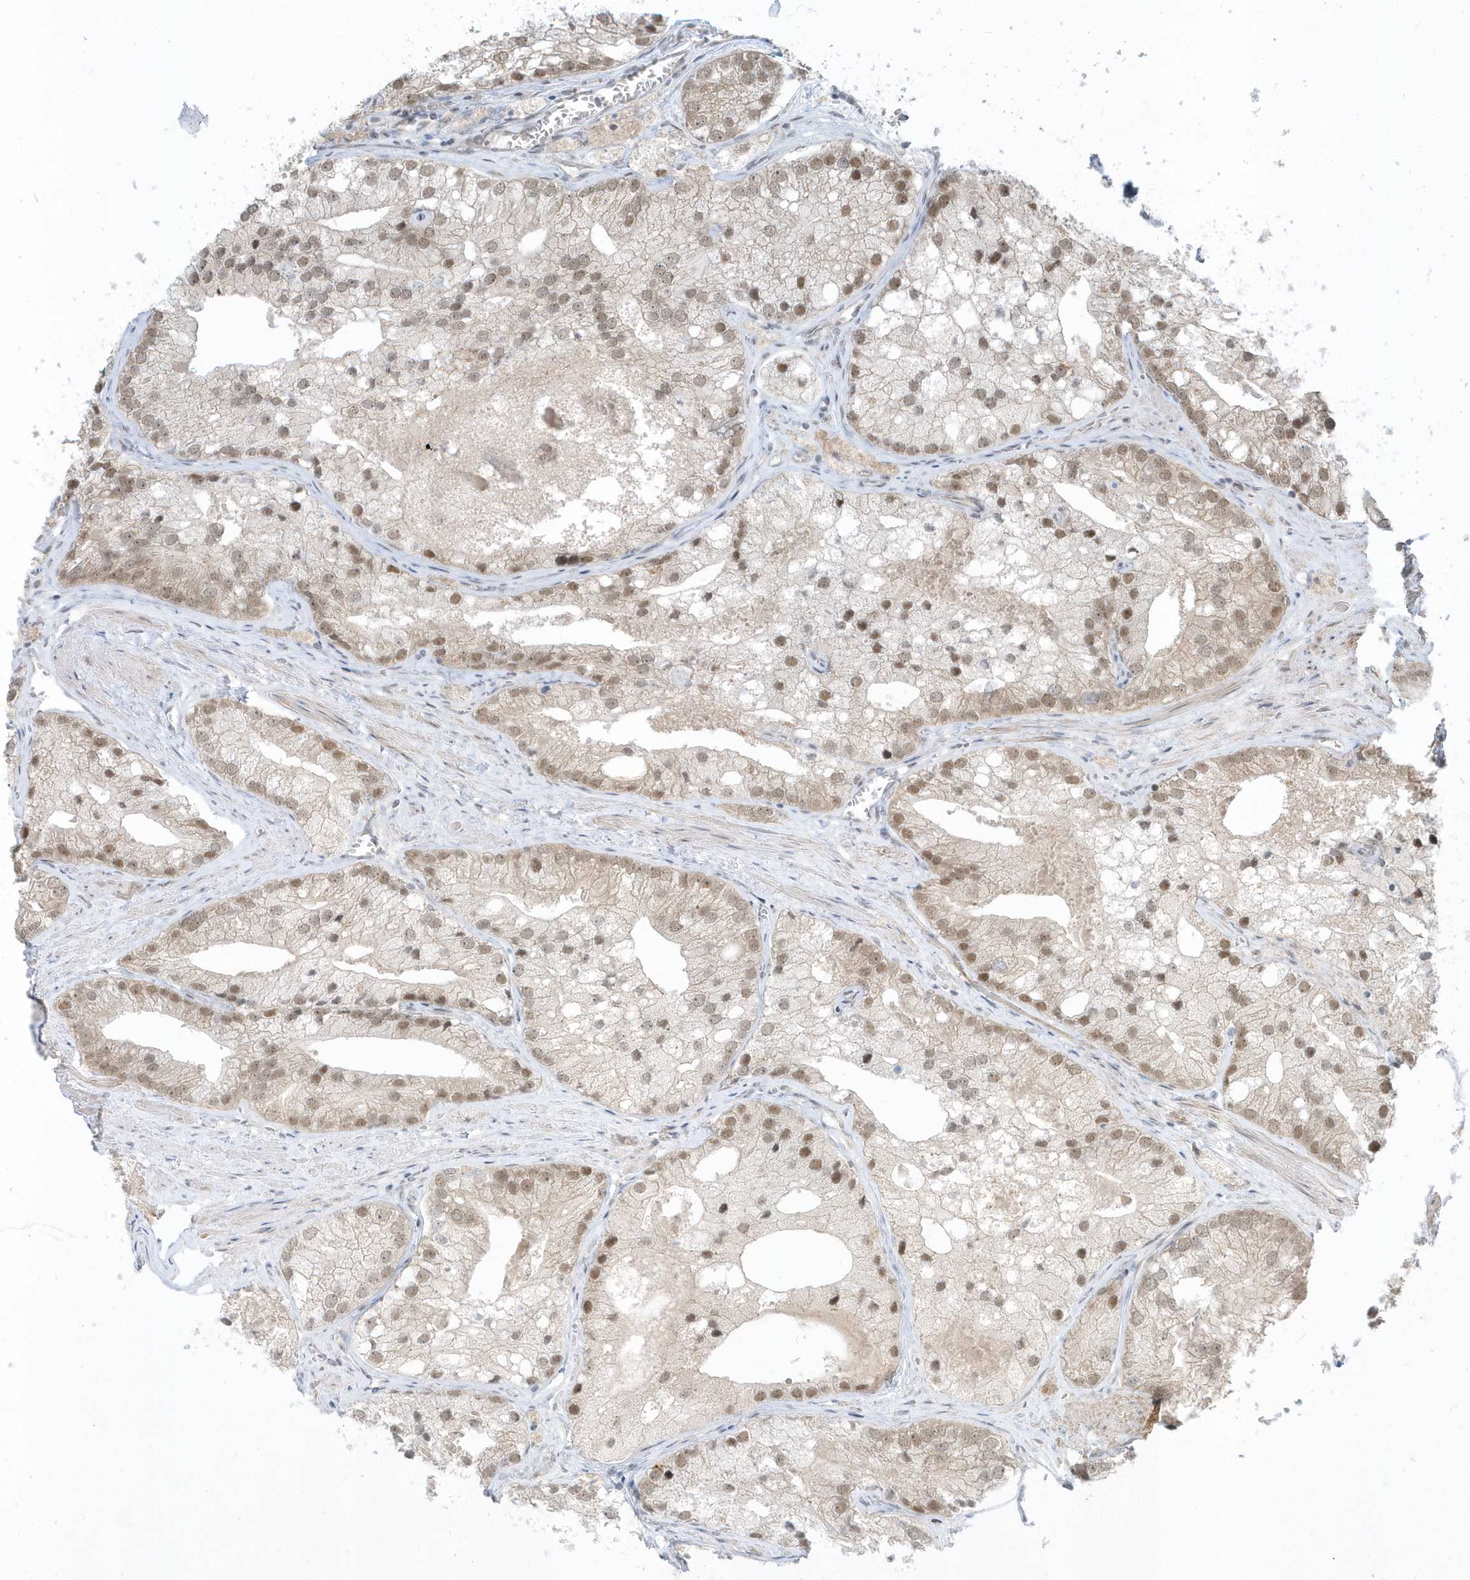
{"staining": {"intensity": "moderate", "quantity": ">75%", "location": "nuclear"}, "tissue": "prostate cancer", "cell_type": "Tumor cells", "image_type": "cancer", "snomed": [{"axis": "morphology", "description": "Adenocarcinoma, Low grade"}, {"axis": "topography", "description": "Prostate"}], "caption": "Immunohistochemistry (IHC) histopathology image of neoplastic tissue: prostate cancer (low-grade adenocarcinoma) stained using IHC reveals medium levels of moderate protein expression localized specifically in the nuclear of tumor cells, appearing as a nuclear brown color.", "gene": "USP53", "patient": {"sex": "male", "age": 69}}